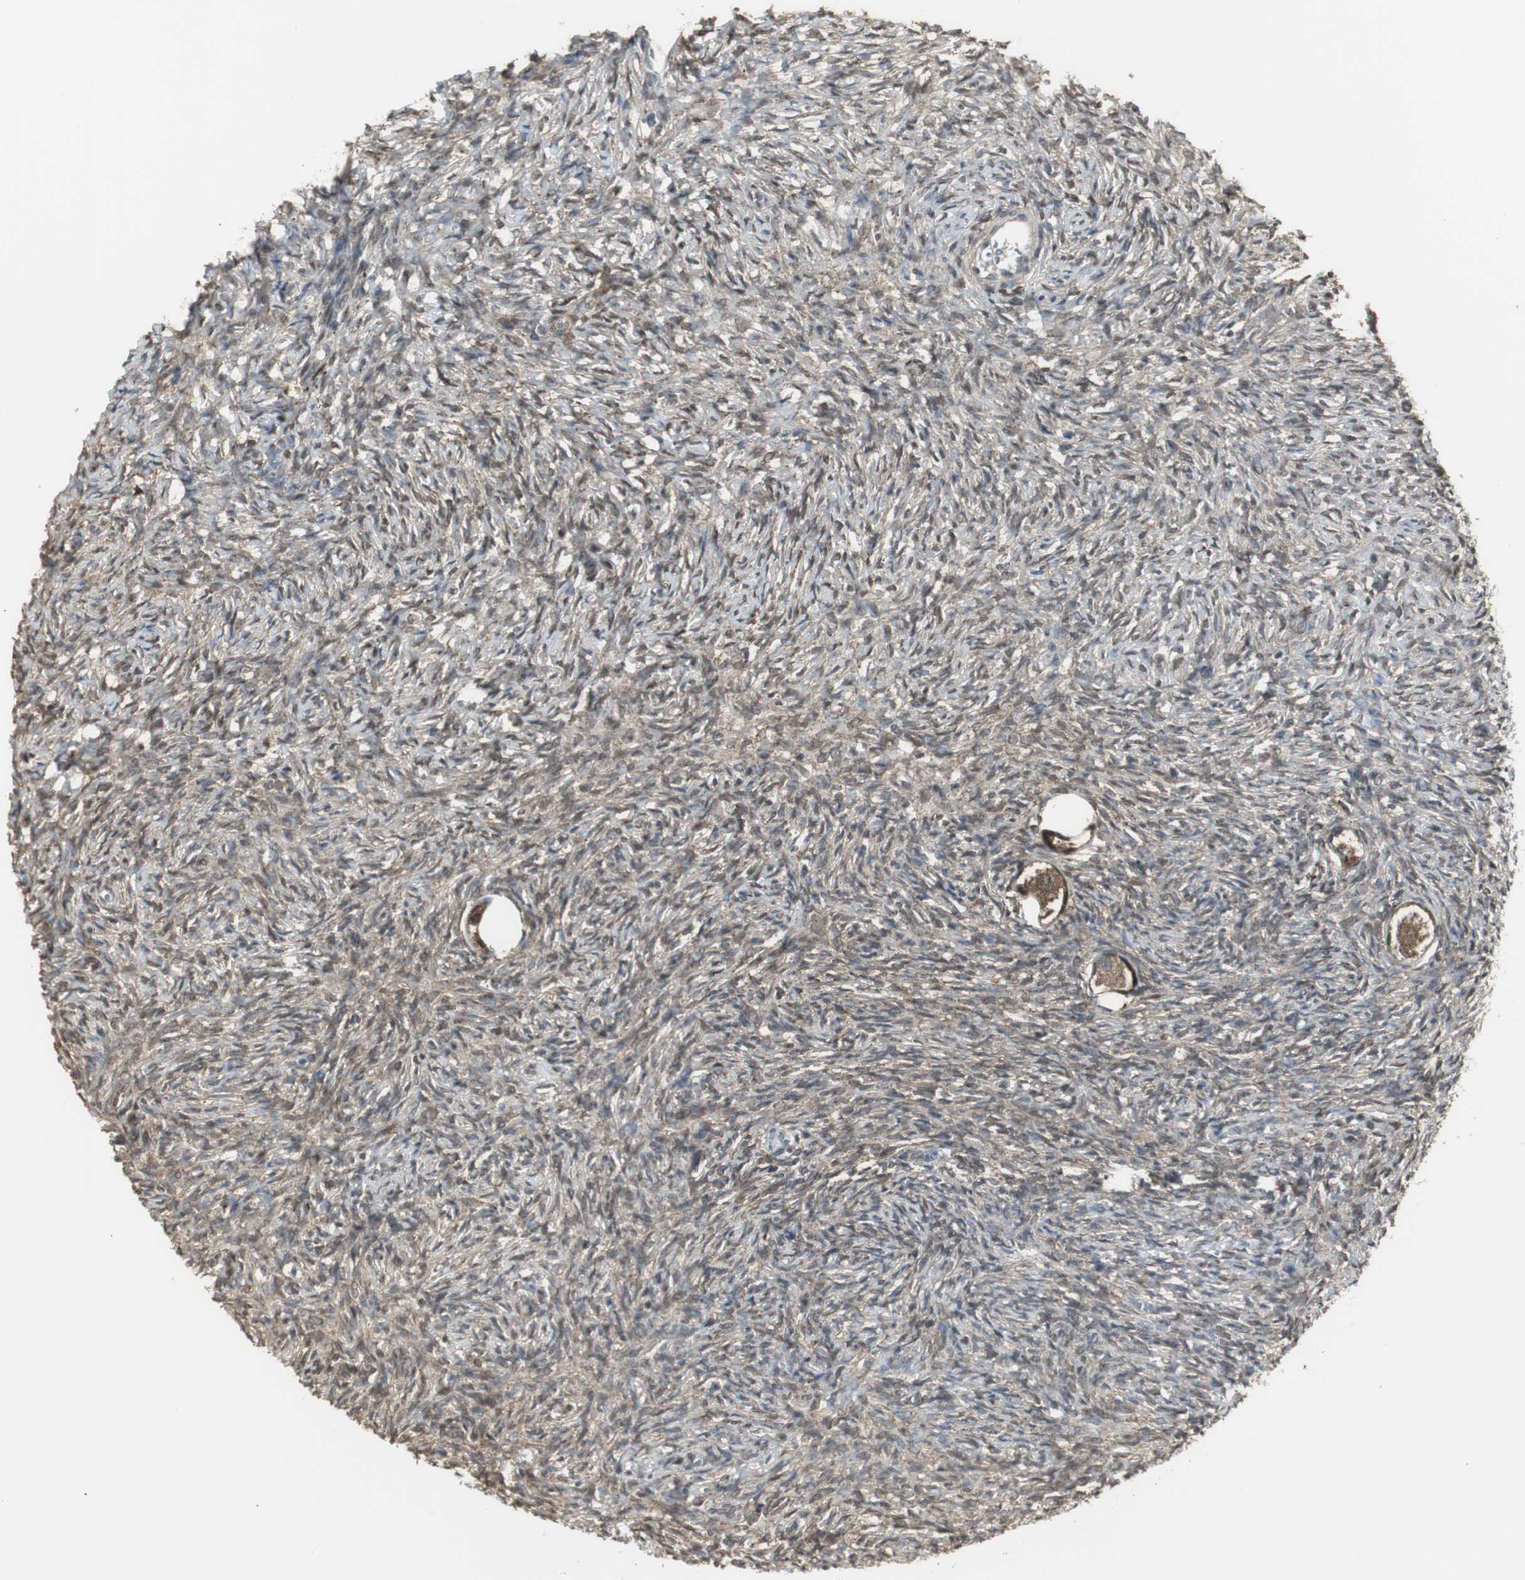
{"staining": {"intensity": "moderate", "quantity": ">75%", "location": "cytoplasmic/membranous"}, "tissue": "ovary", "cell_type": "Follicle cells", "image_type": "normal", "snomed": [{"axis": "morphology", "description": "Normal tissue, NOS"}, {"axis": "topography", "description": "Ovary"}], "caption": "Immunohistochemistry (IHC) image of benign human ovary stained for a protein (brown), which shows medium levels of moderate cytoplasmic/membranous expression in approximately >75% of follicle cells.", "gene": "PLIN3", "patient": {"sex": "female", "age": 35}}